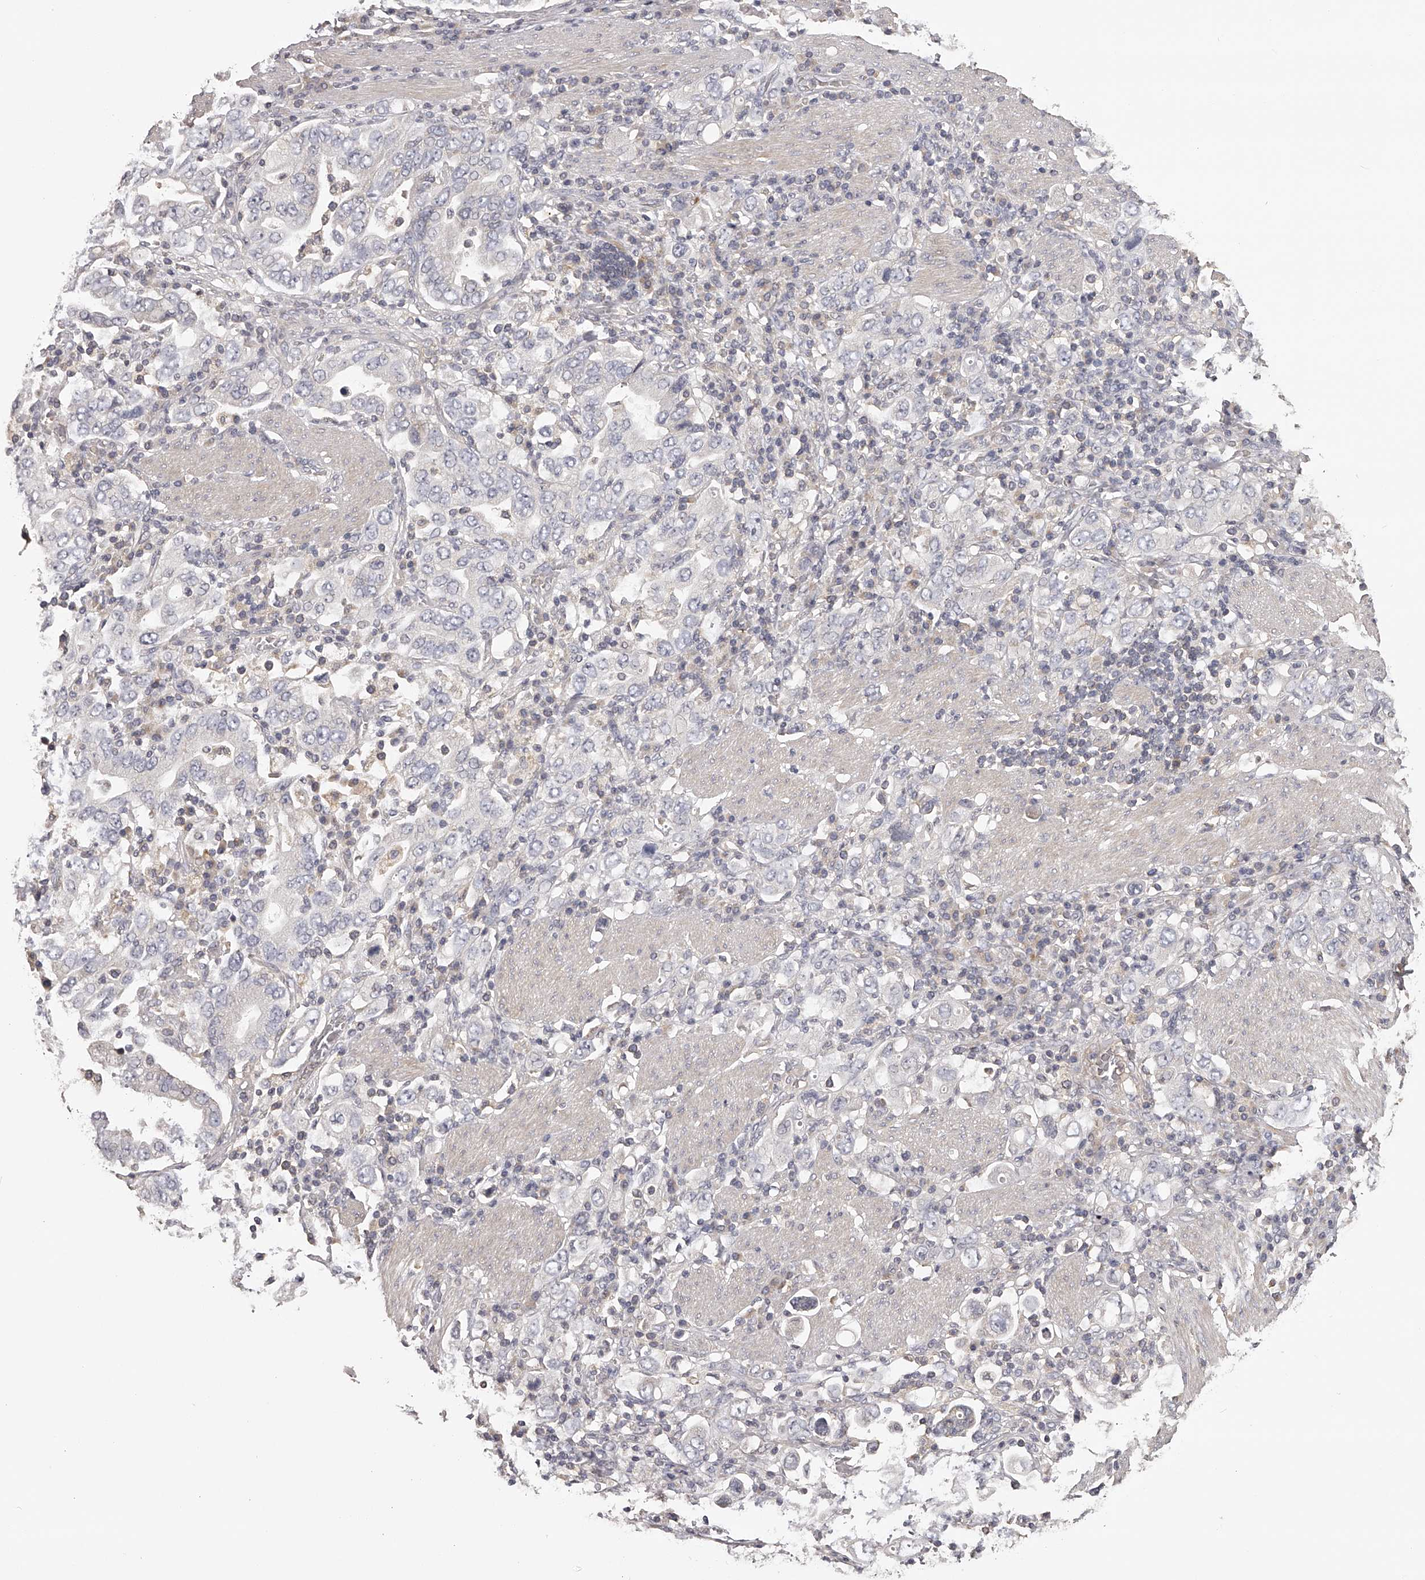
{"staining": {"intensity": "negative", "quantity": "none", "location": "none"}, "tissue": "stomach cancer", "cell_type": "Tumor cells", "image_type": "cancer", "snomed": [{"axis": "morphology", "description": "Adenocarcinoma, NOS"}, {"axis": "topography", "description": "Stomach, upper"}], "caption": "Immunohistochemistry (IHC) image of human stomach cancer stained for a protein (brown), which reveals no staining in tumor cells.", "gene": "TNN", "patient": {"sex": "male", "age": 62}}